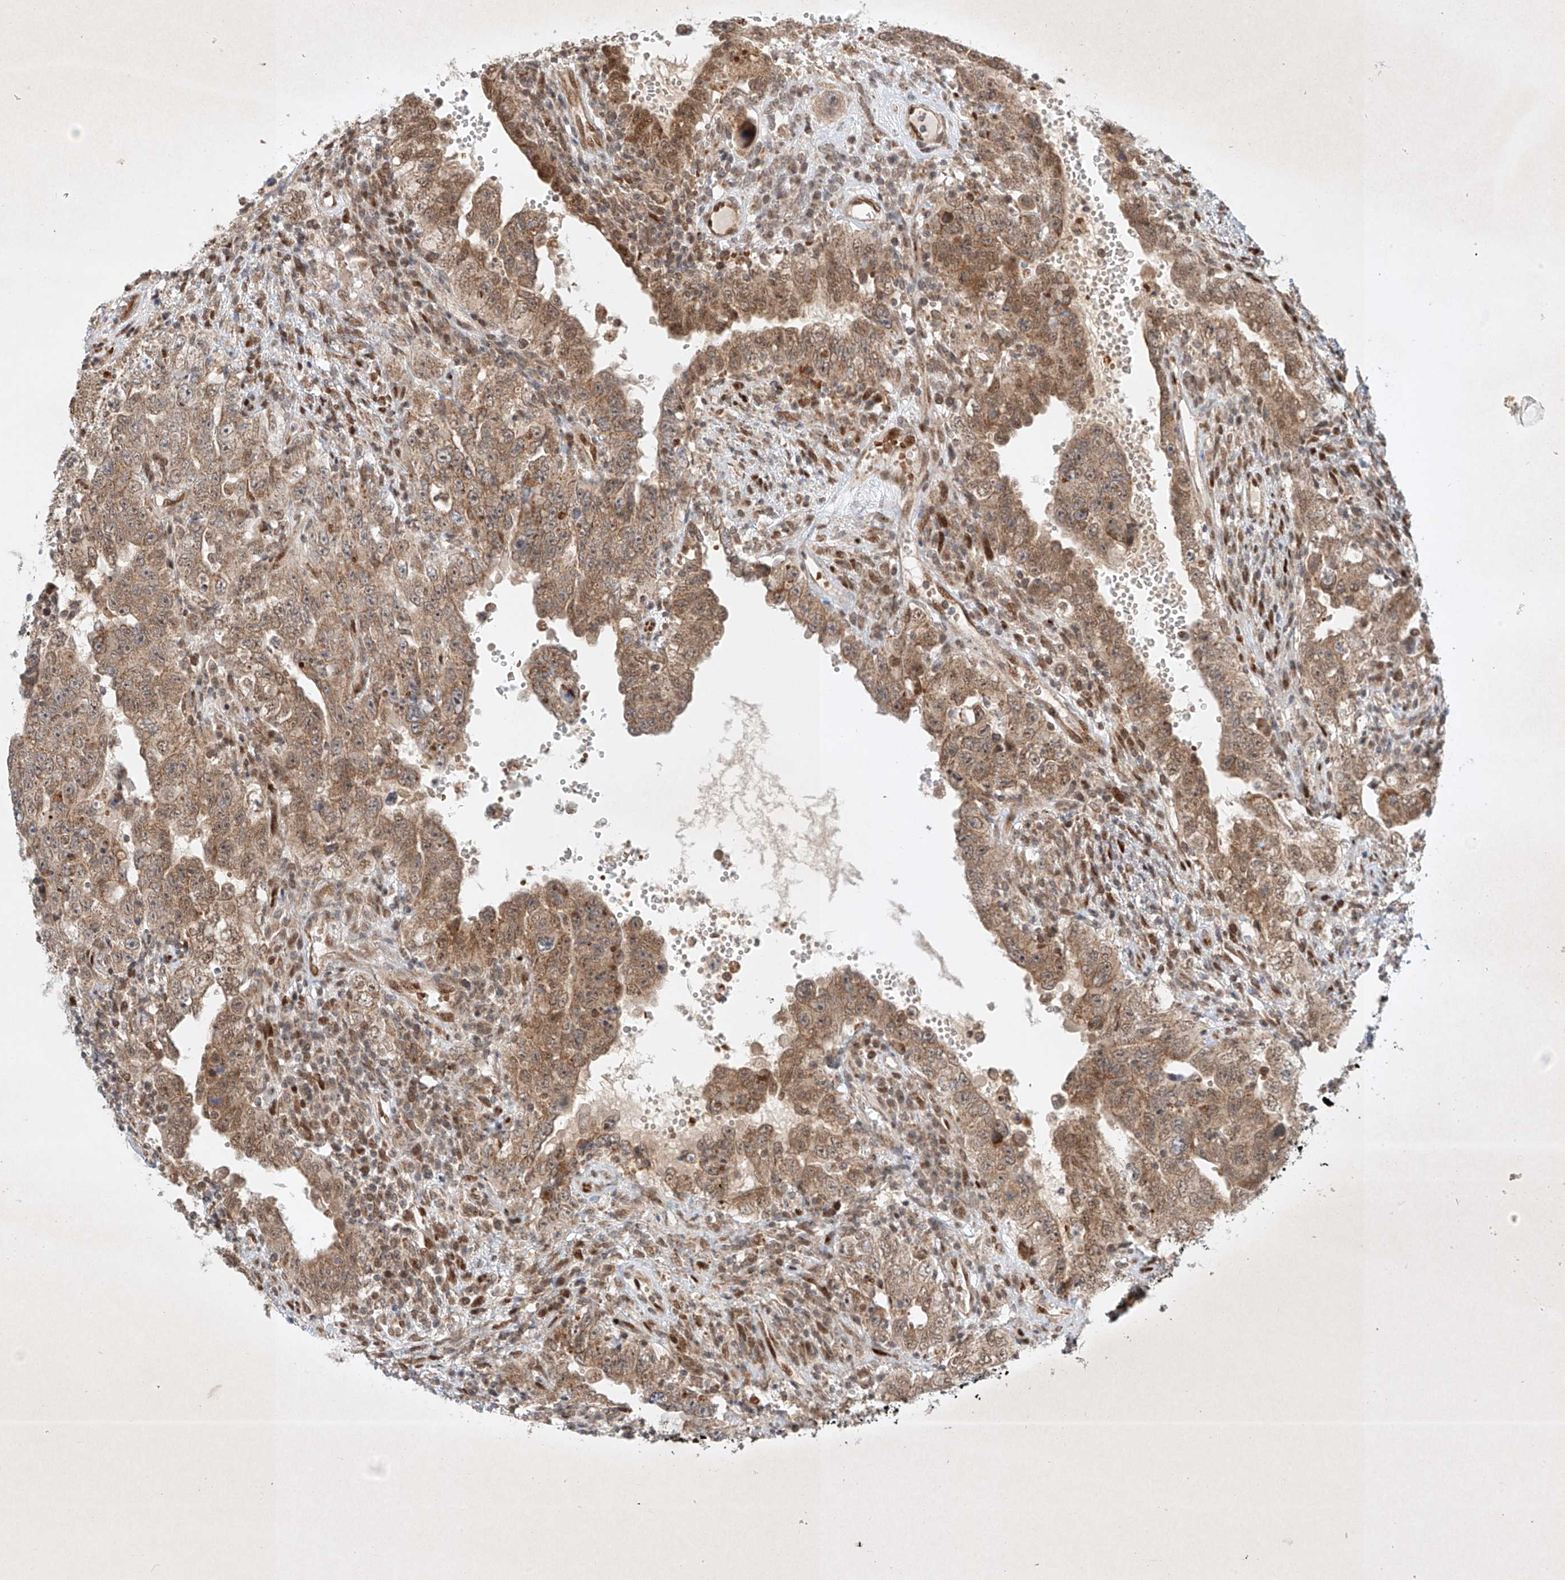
{"staining": {"intensity": "moderate", "quantity": ">75%", "location": "cytoplasmic/membranous"}, "tissue": "testis cancer", "cell_type": "Tumor cells", "image_type": "cancer", "snomed": [{"axis": "morphology", "description": "Carcinoma, Embryonal, NOS"}, {"axis": "topography", "description": "Testis"}], "caption": "Protein analysis of embryonal carcinoma (testis) tissue shows moderate cytoplasmic/membranous staining in approximately >75% of tumor cells.", "gene": "EPG5", "patient": {"sex": "male", "age": 26}}